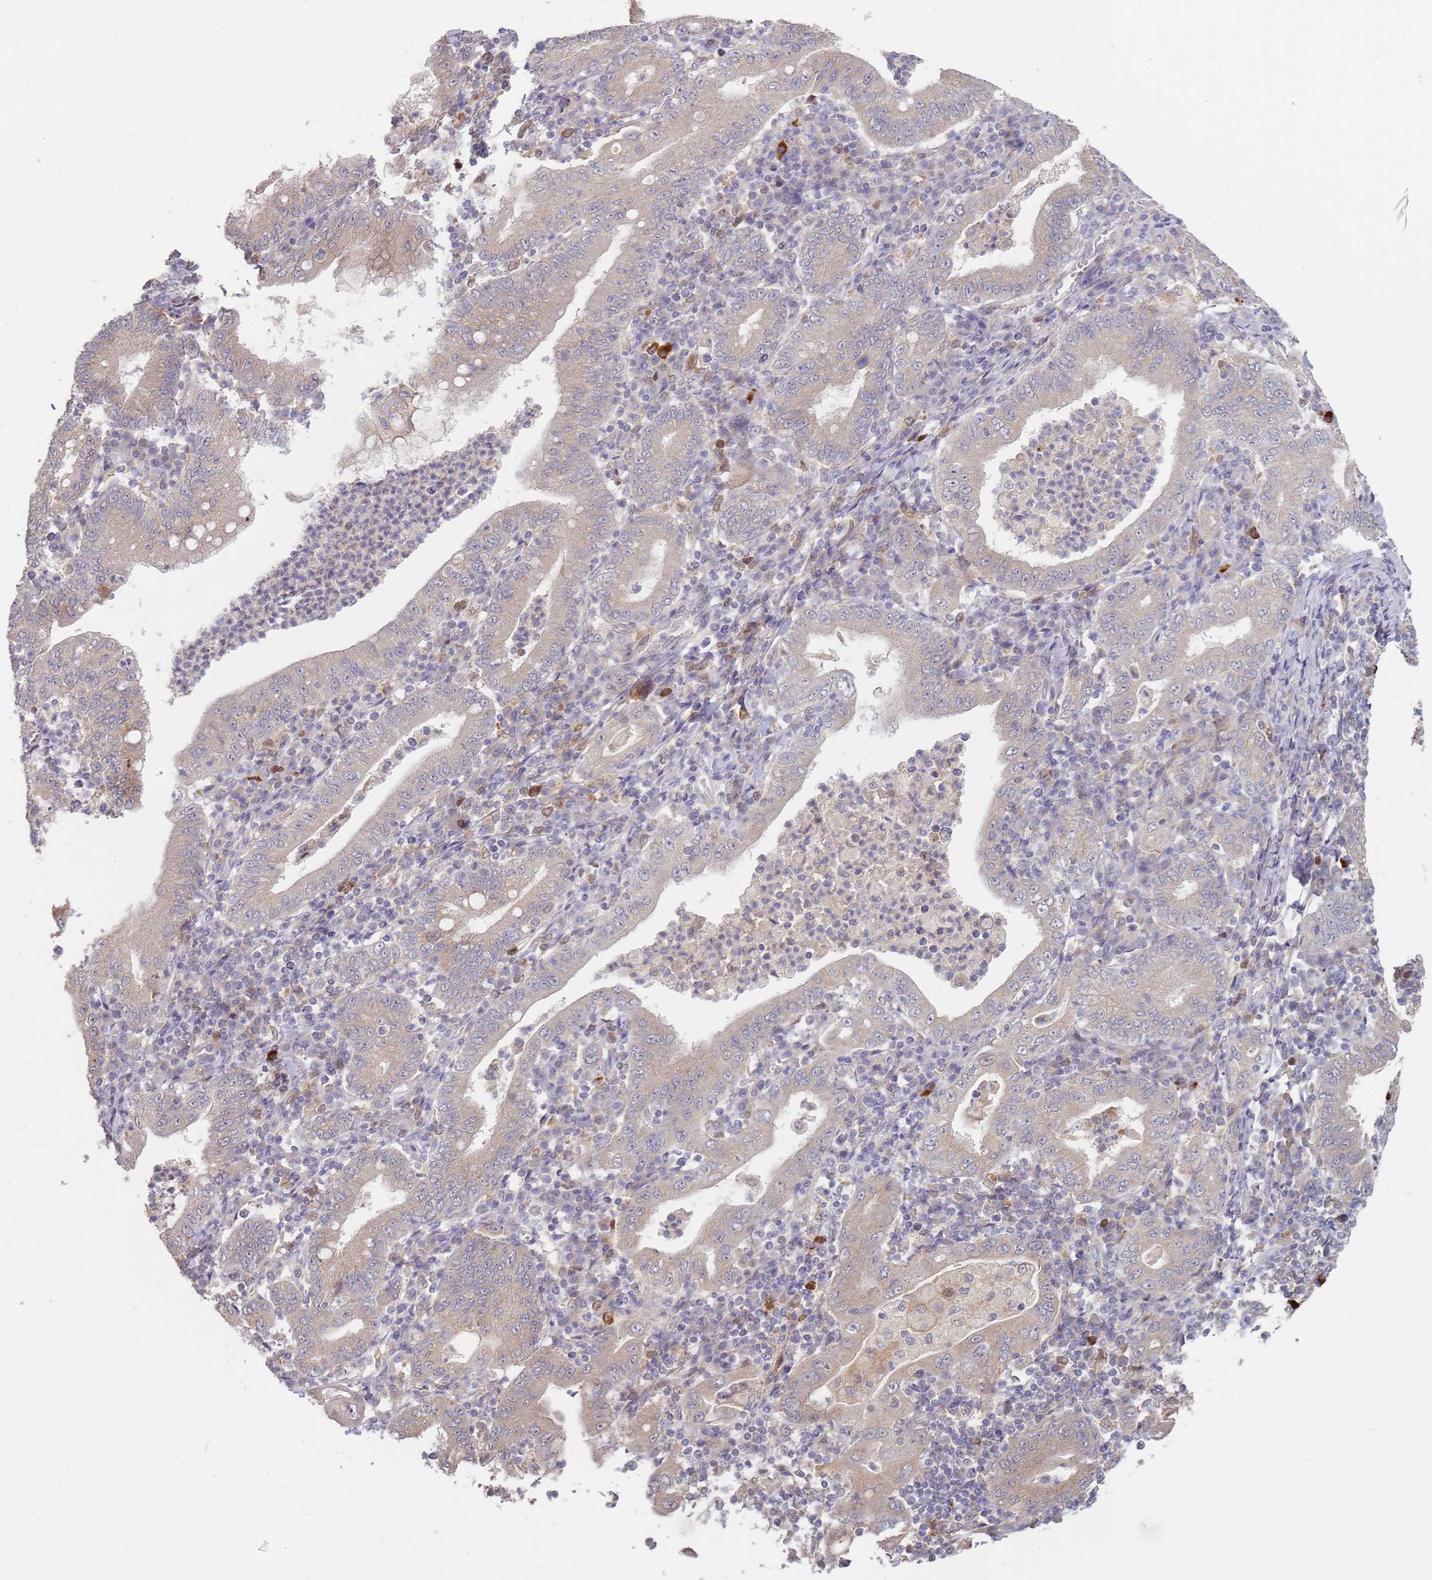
{"staining": {"intensity": "negative", "quantity": "none", "location": "none"}, "tissue": "stomach cancer", "cell_type": "Tumor cells", "image_type": "cancer", "snomed": [{"axis": "morphology", "description": "Normal tissue, NOS"}, {"axis": "morphology", "description": "Adenocarcinoma, NOS"}, {"axis": "topography", "description": "Esophagus"}, {"axis": "topography", "description": "Stomach, upper"}, {"axis": "topography", "description": "Peripheral nerve tissue"}], "caption": "Image shows no protein expression in tumor cells of stomach adenocarcinoma tissue.", "gene": "MPEG1", "patient": {"sex": "male", "age": 62}}